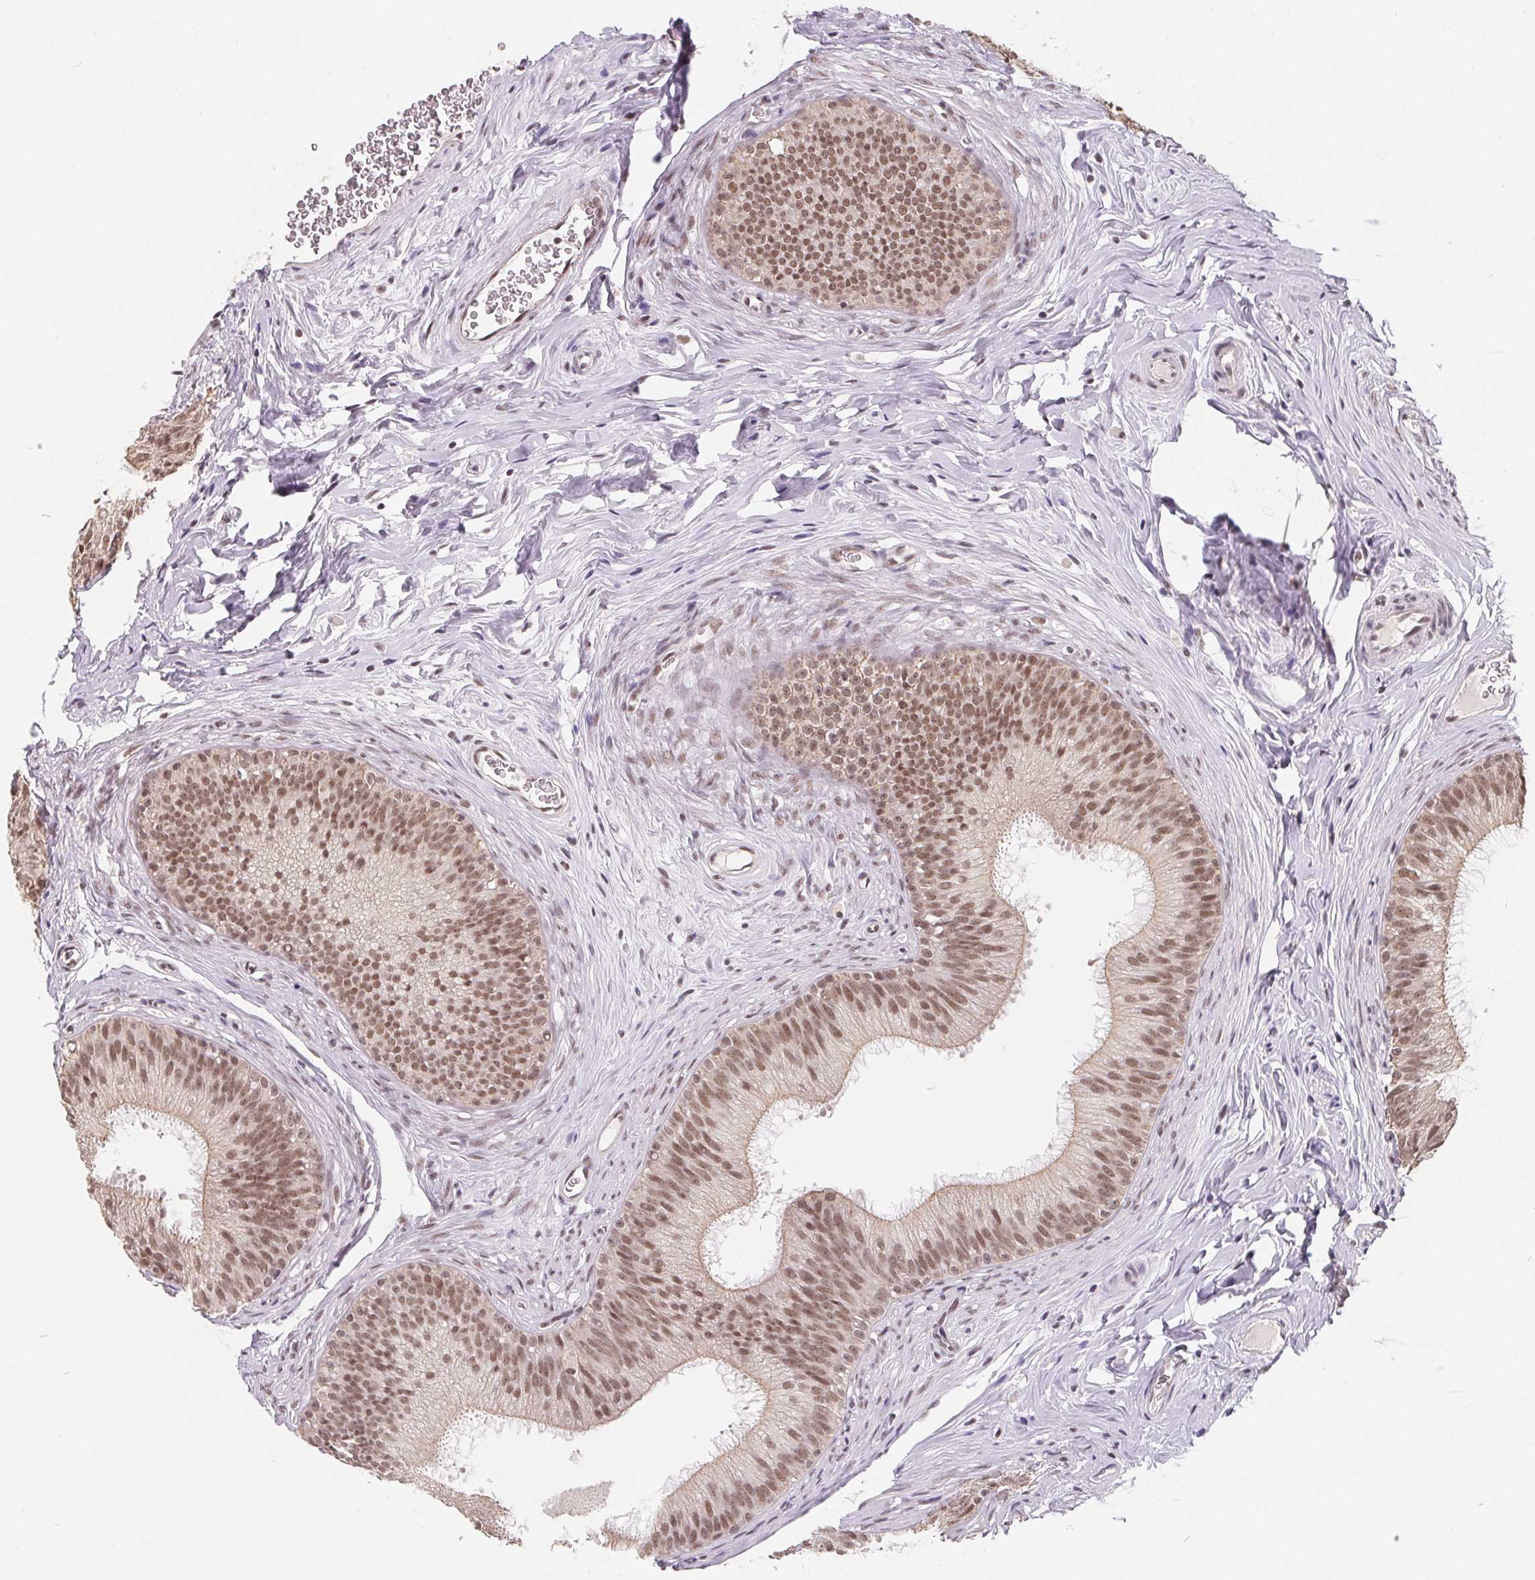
{"staining": {"intensity": "moderate", "quantity": ">75%", "location": "cytoplasmic/membranous,nuclear"}, "tissue": "epididymis", "cell_type": "Glandular cells", "image_type": "normal", "snomed": [{"axis": "morphology", "description": "Normal tissue, NOS"}, {"axis": "topography", "description": "Epididymis"}], "caption": "The micrograph exhibits staining of unremarkable epididymis, revealing moderate cytoplasmic/membranous,nuclear protein staining (brown color) within glandular cells.", "gene": "TCERG1", "patient": {"sex": "male", "age": 24}}